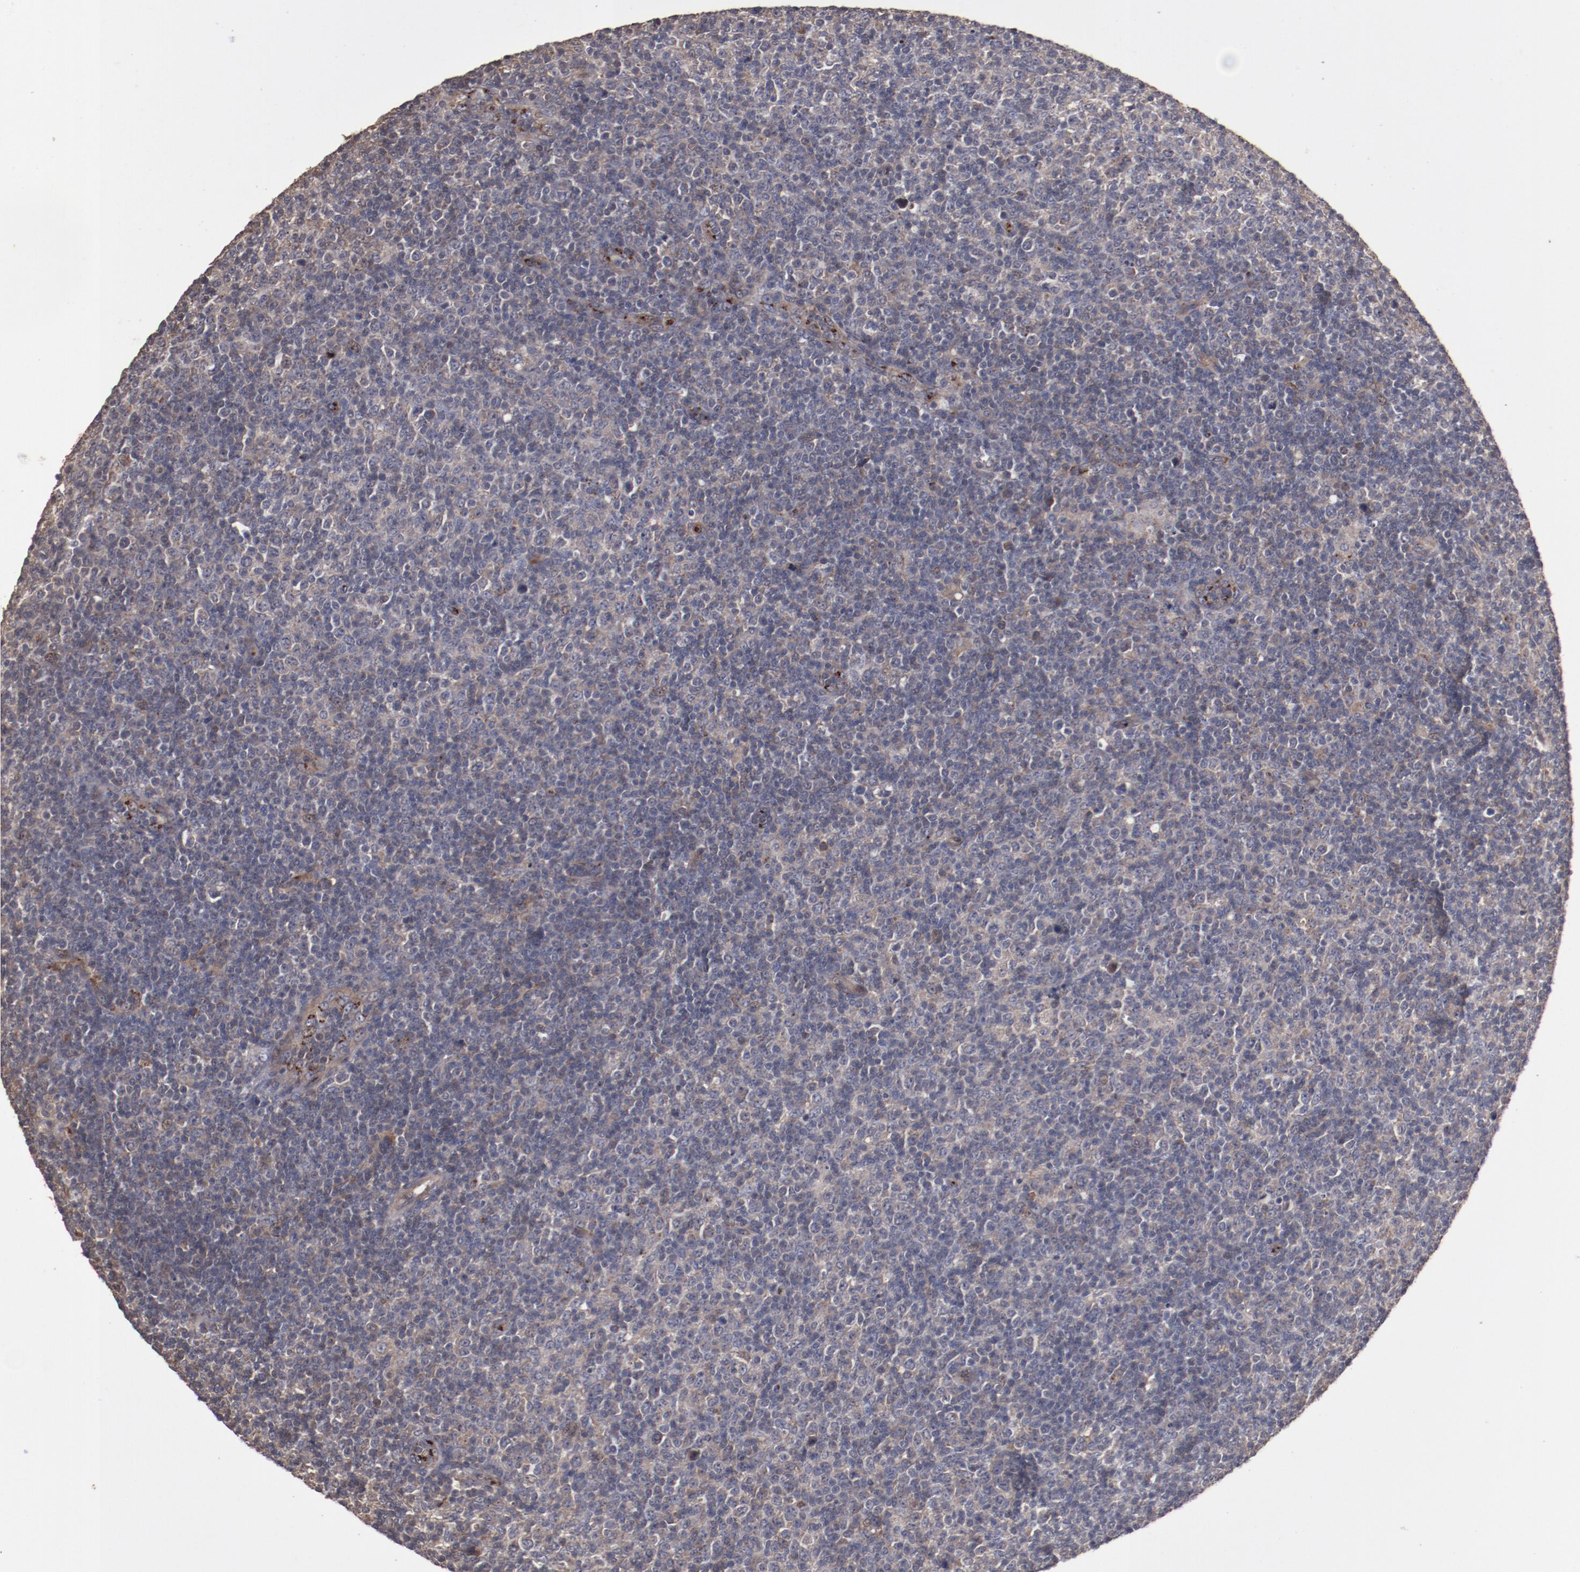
{"staining": {"intensity": "weak", "quantity": "25%-75%", "location": "cytoplasmic/membranous"}, "tissue": "lymphoma", "cell_type": "Tumor cells", "image_type": "cancer", "snomed": [{"axis": "morphology", "description": "Malignant lymphoma, non-Hodgkin's type, Low grade"}, {"axis": "topography", "description": "Lymph node"}], "caption": "Lymphoma stained with a protein marker reveals weak staining in tumor cells.", "gene": "DIPK2B", "patient": {"sex": "male", "age": 70}}